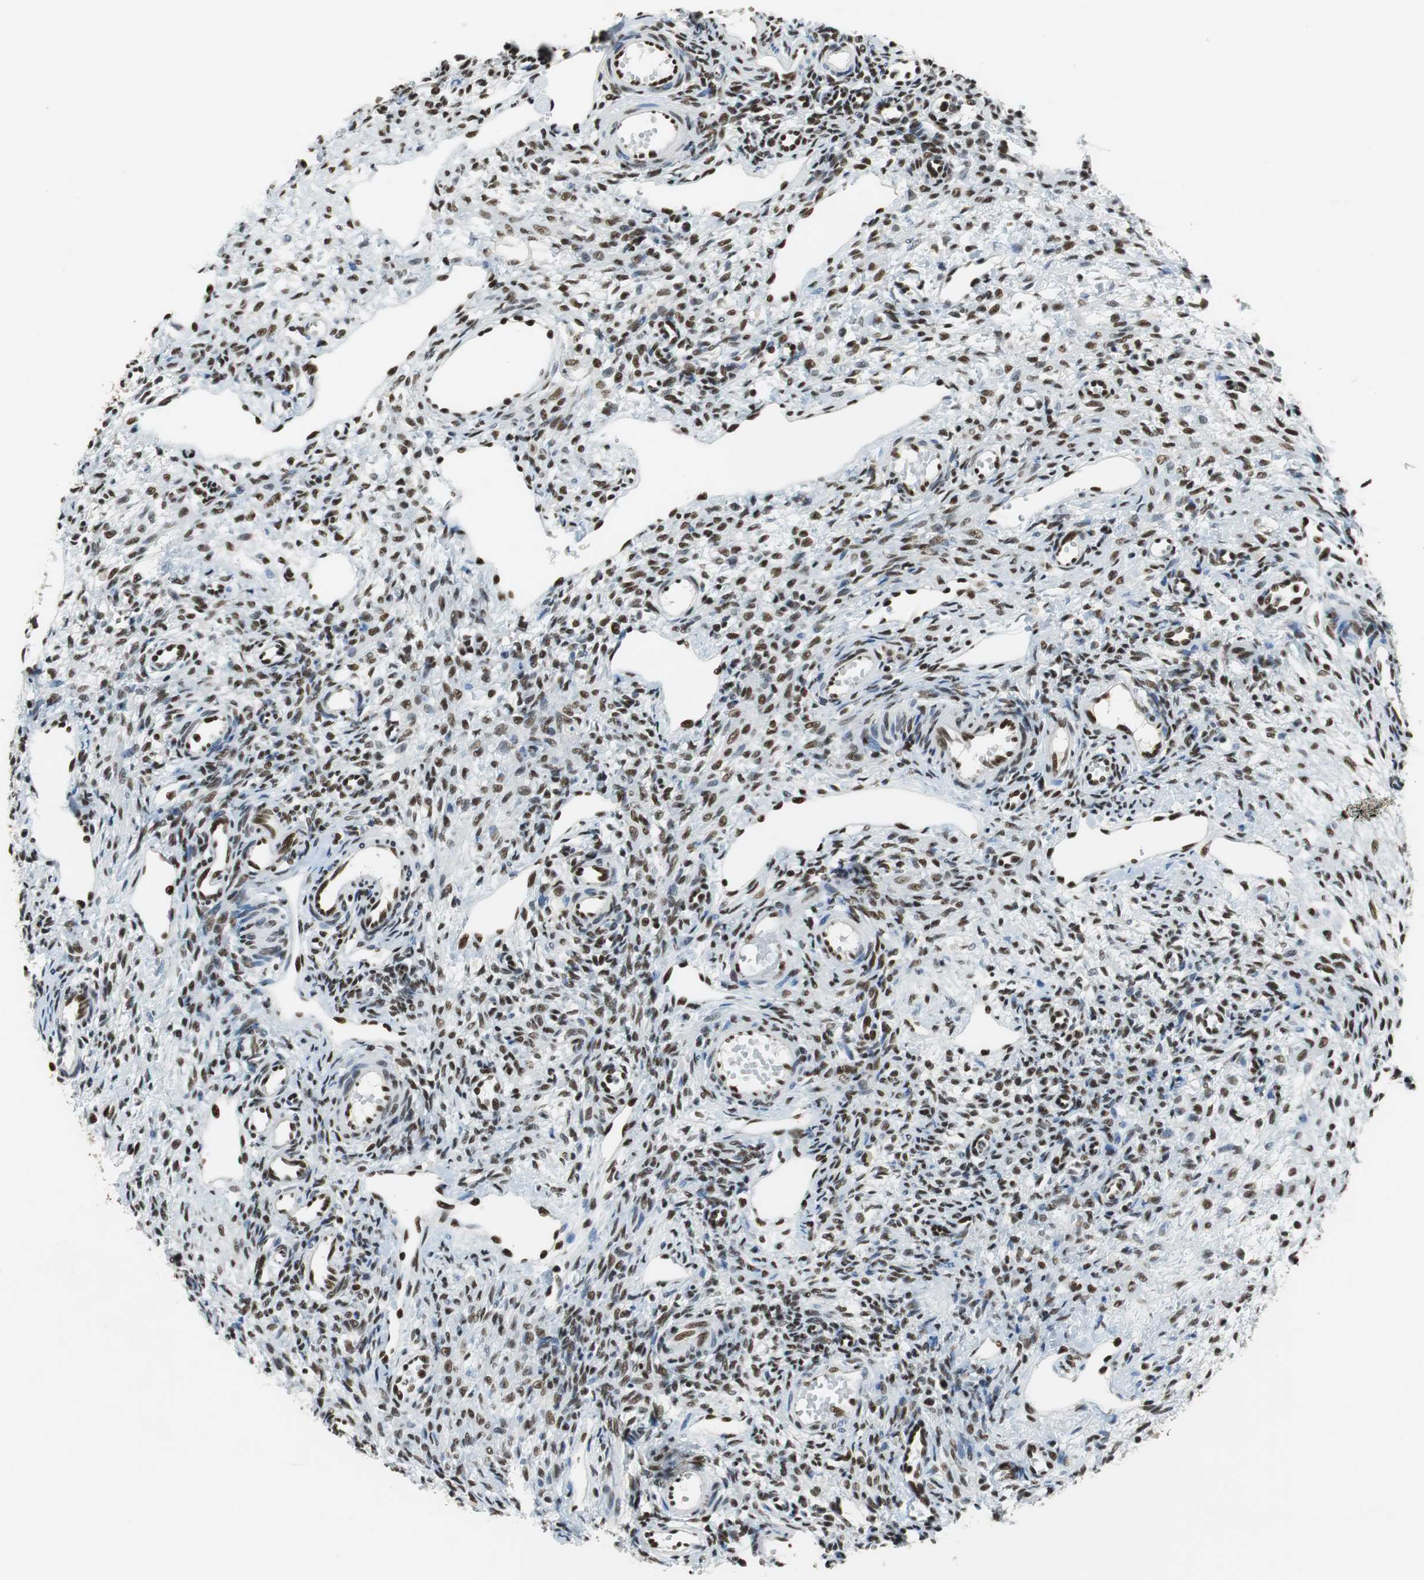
{"staining": {"intensity": "strong", "quantity": ">75%", "location": "nuclear"}, "tissue": "ovary", "cell_type": "Ovarian stroma cells", "image_type": "normal", "snomed": [{"axis": "morphology", "description": "Normal tissue, NOS"}, {"axis": "topography", "description": "Ovary"}], "caption": "Immunohistochemical staining of benign human ovary exhibits strong nuclear protein positivity in approximately >75% of ovarian stroma cells.", "gene": "PRKDC", "patient": {"sex": "female", "age": 33}}